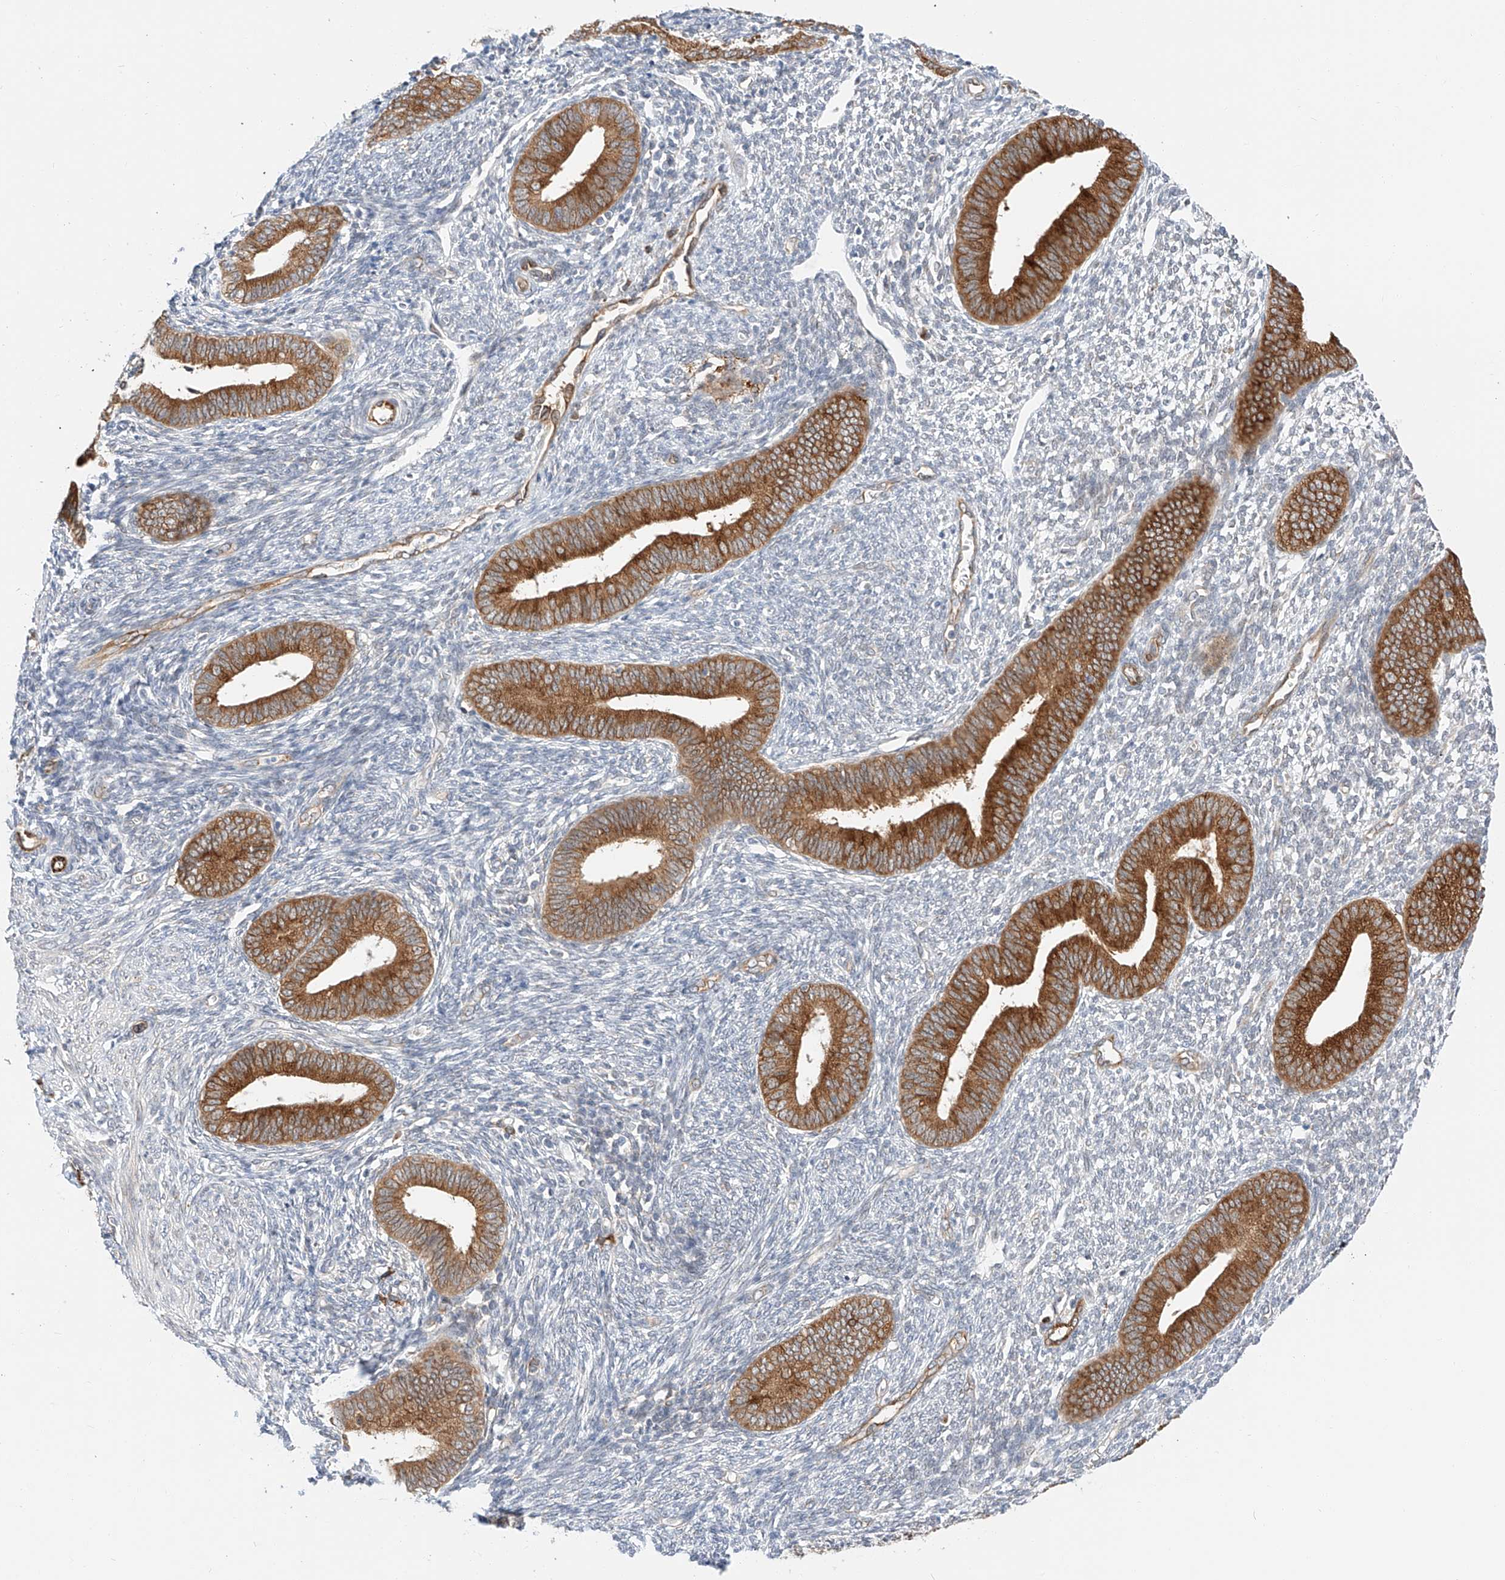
{"staining": {"intensity": "negative", "quantity": "none", "location": "none"}, "tissue": "endometrium", "cell_type": "Cells in endometrial stroma", "image_type": "normal", "snomed": [{"axis": "morphology", "description": "Normal tissue, NOS"}, {"axis": "topography", "description": "Endometrium"}], "caption": "A high-resolution histopathology image shows immunohistochemistry staining of unremarkable endometrium, which displays no significant expression in cells in endometrial stroma. (Brightfield microscopy of DAB immunohistochemistry at high magnification).", "gene": "CARMIL1", "patient": {"sex": "female", "age": 46}}